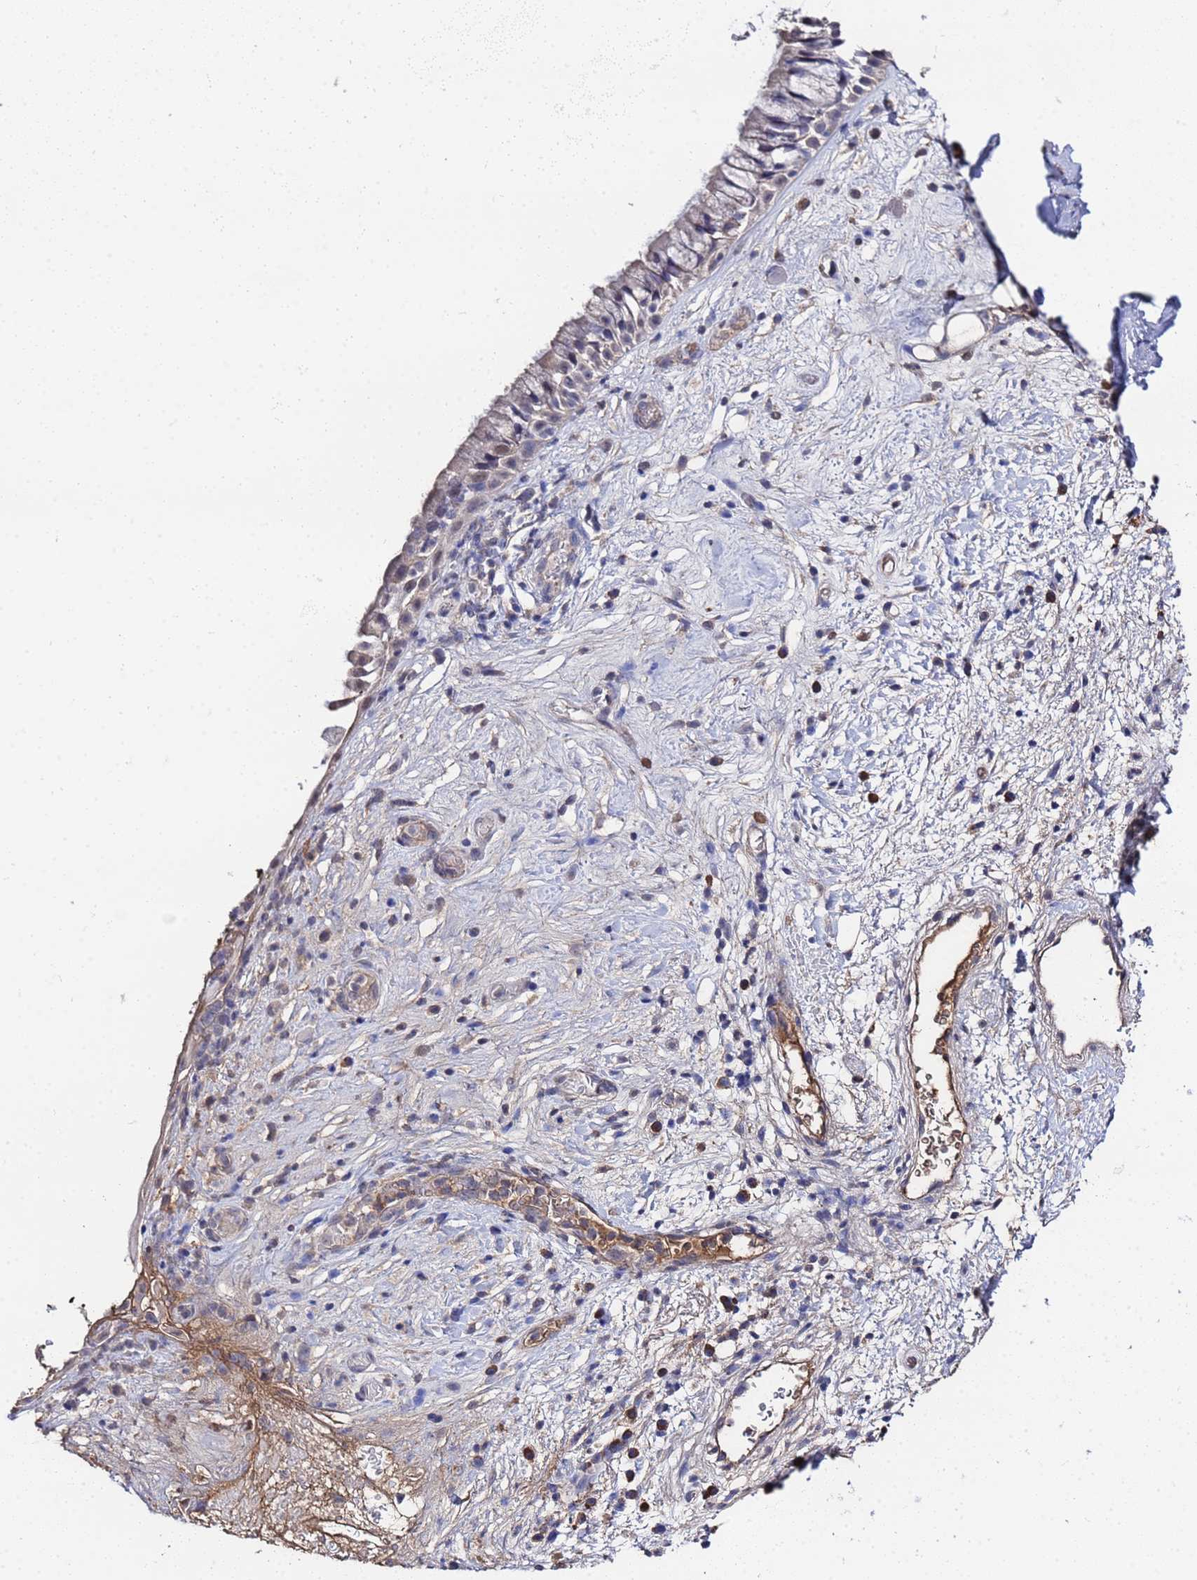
{"staining": {"intensity": "weak", "quantity": "<25%", "location": "cytoplasmic/membranous"}, "tissue": "nasopharynx", "cell_type": "Respiratory epithelial cells", "image_type": "normal", "snomed": [{"axis": "morphology", "description": "Normal tissue, NOS"}, {"axis": "morphology", "description": "Squamous cell carcinoma, NOS"}, {"axis": "topography", "description": "Nasopharynx"}, {"axis": "topography", "description": "Head-Neck"}], "caption": "An IHC image of unremarkable nasopharynx is shown. There is no staining in respiratory epithelial cells of nasopharynx. The staining was performed using DAB (3,3'-diaminobenzidine) to visualize the protein expression in brown, while the nuclei were stained in blue with hematoxylin (Magnification: 20x).", "gene": "TCP10L", "patient": {"sex": "male", "age": 85}}